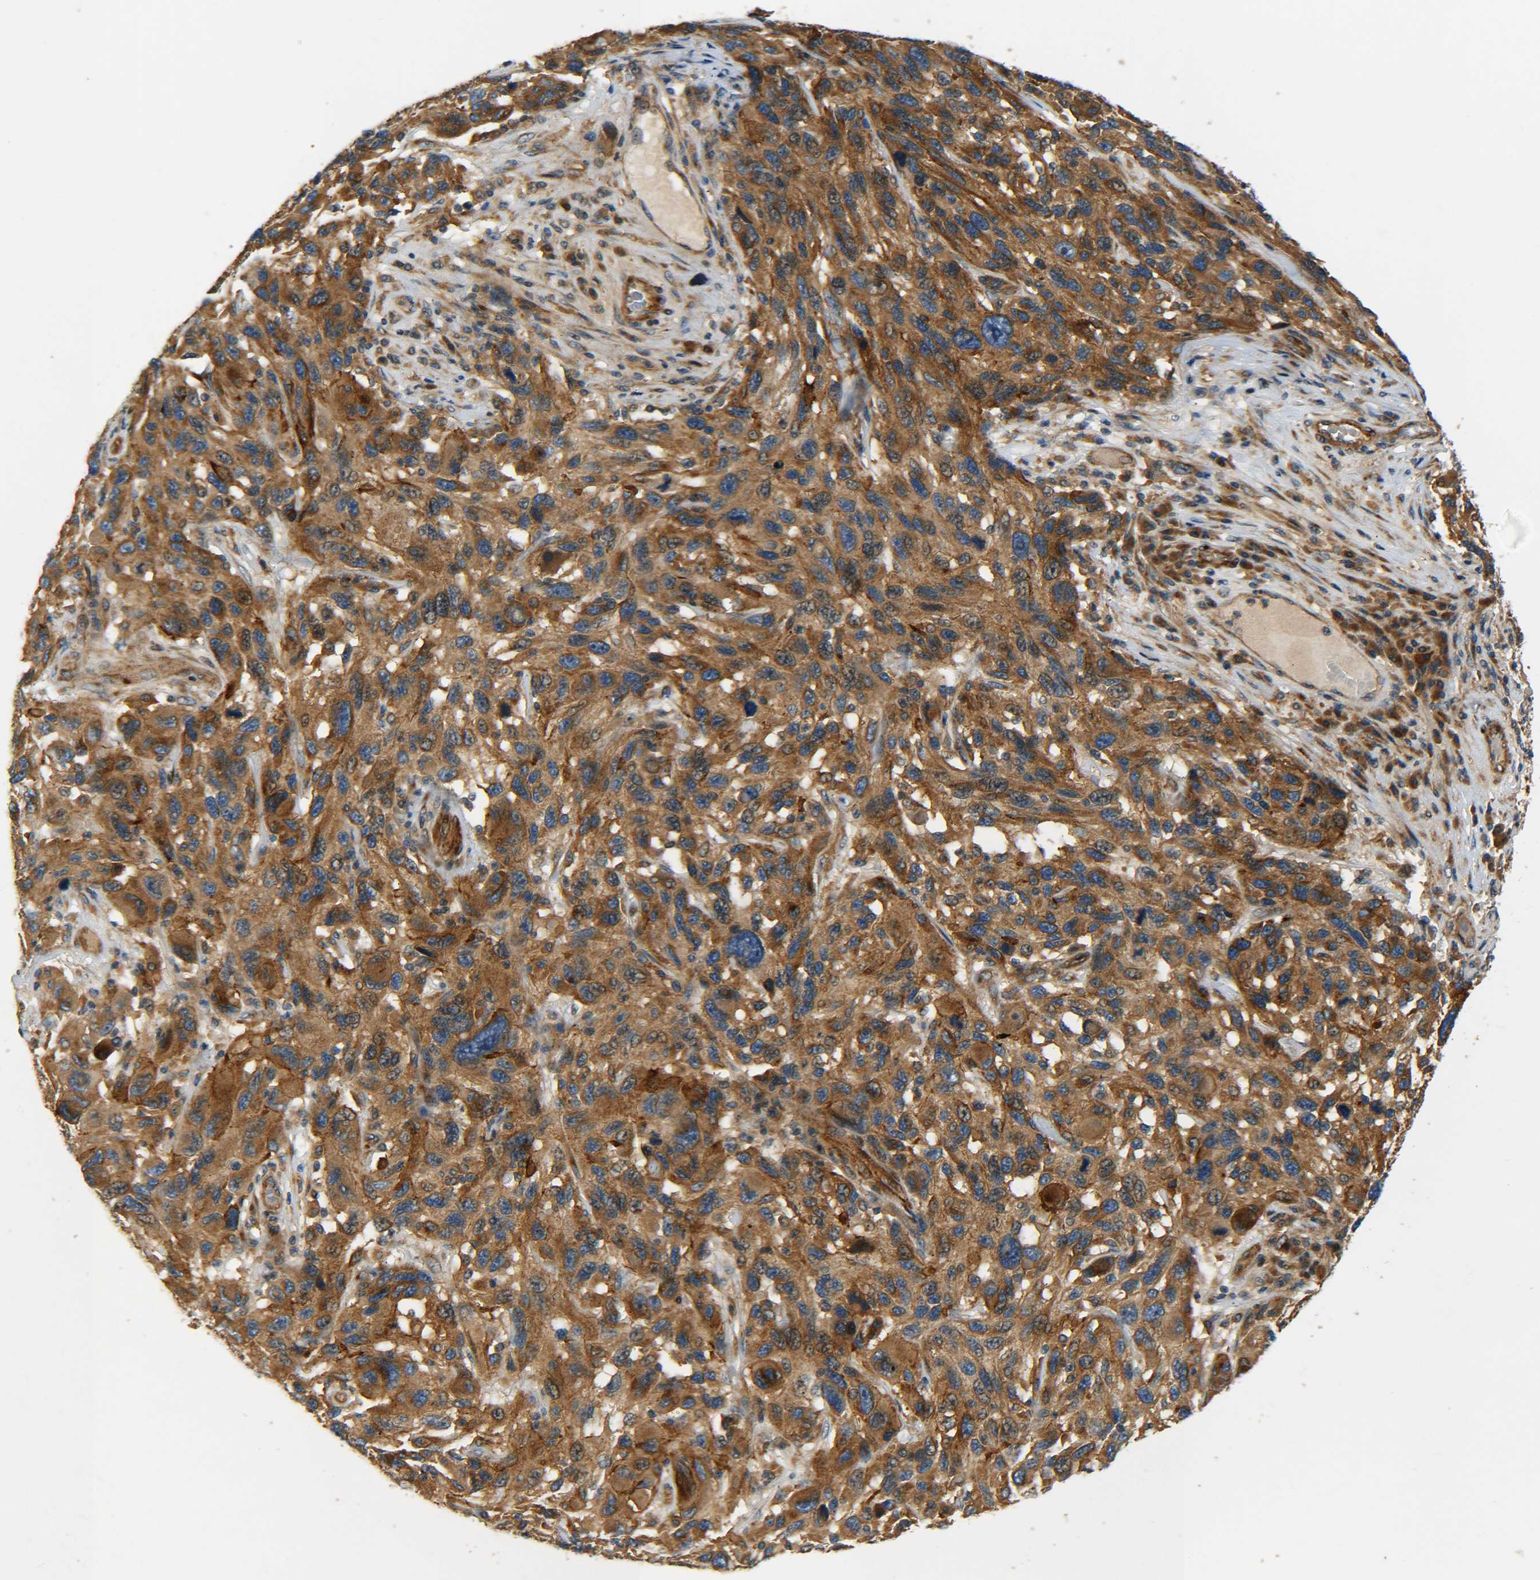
{"staining": {"intensity": "strong", "quantity": ">75%", "location": "cytoplasmic/membranous"}, "tissue": "melanoma", "cell_type": "Tumor cells", "image_type": "cancer", "snomed": [{"axis": "morphology", "description": "Malignant melanoma, NOS"}, {"axis": "topography", "description": "Skin"}], "caption": "Protein expression analysis of human melanoma reveals strong cytoplasmic/membranous positivity in approximately >75% of tumor cells.", "gene": "LRCH3", "patient": {"sex": "male", "age": 53}}